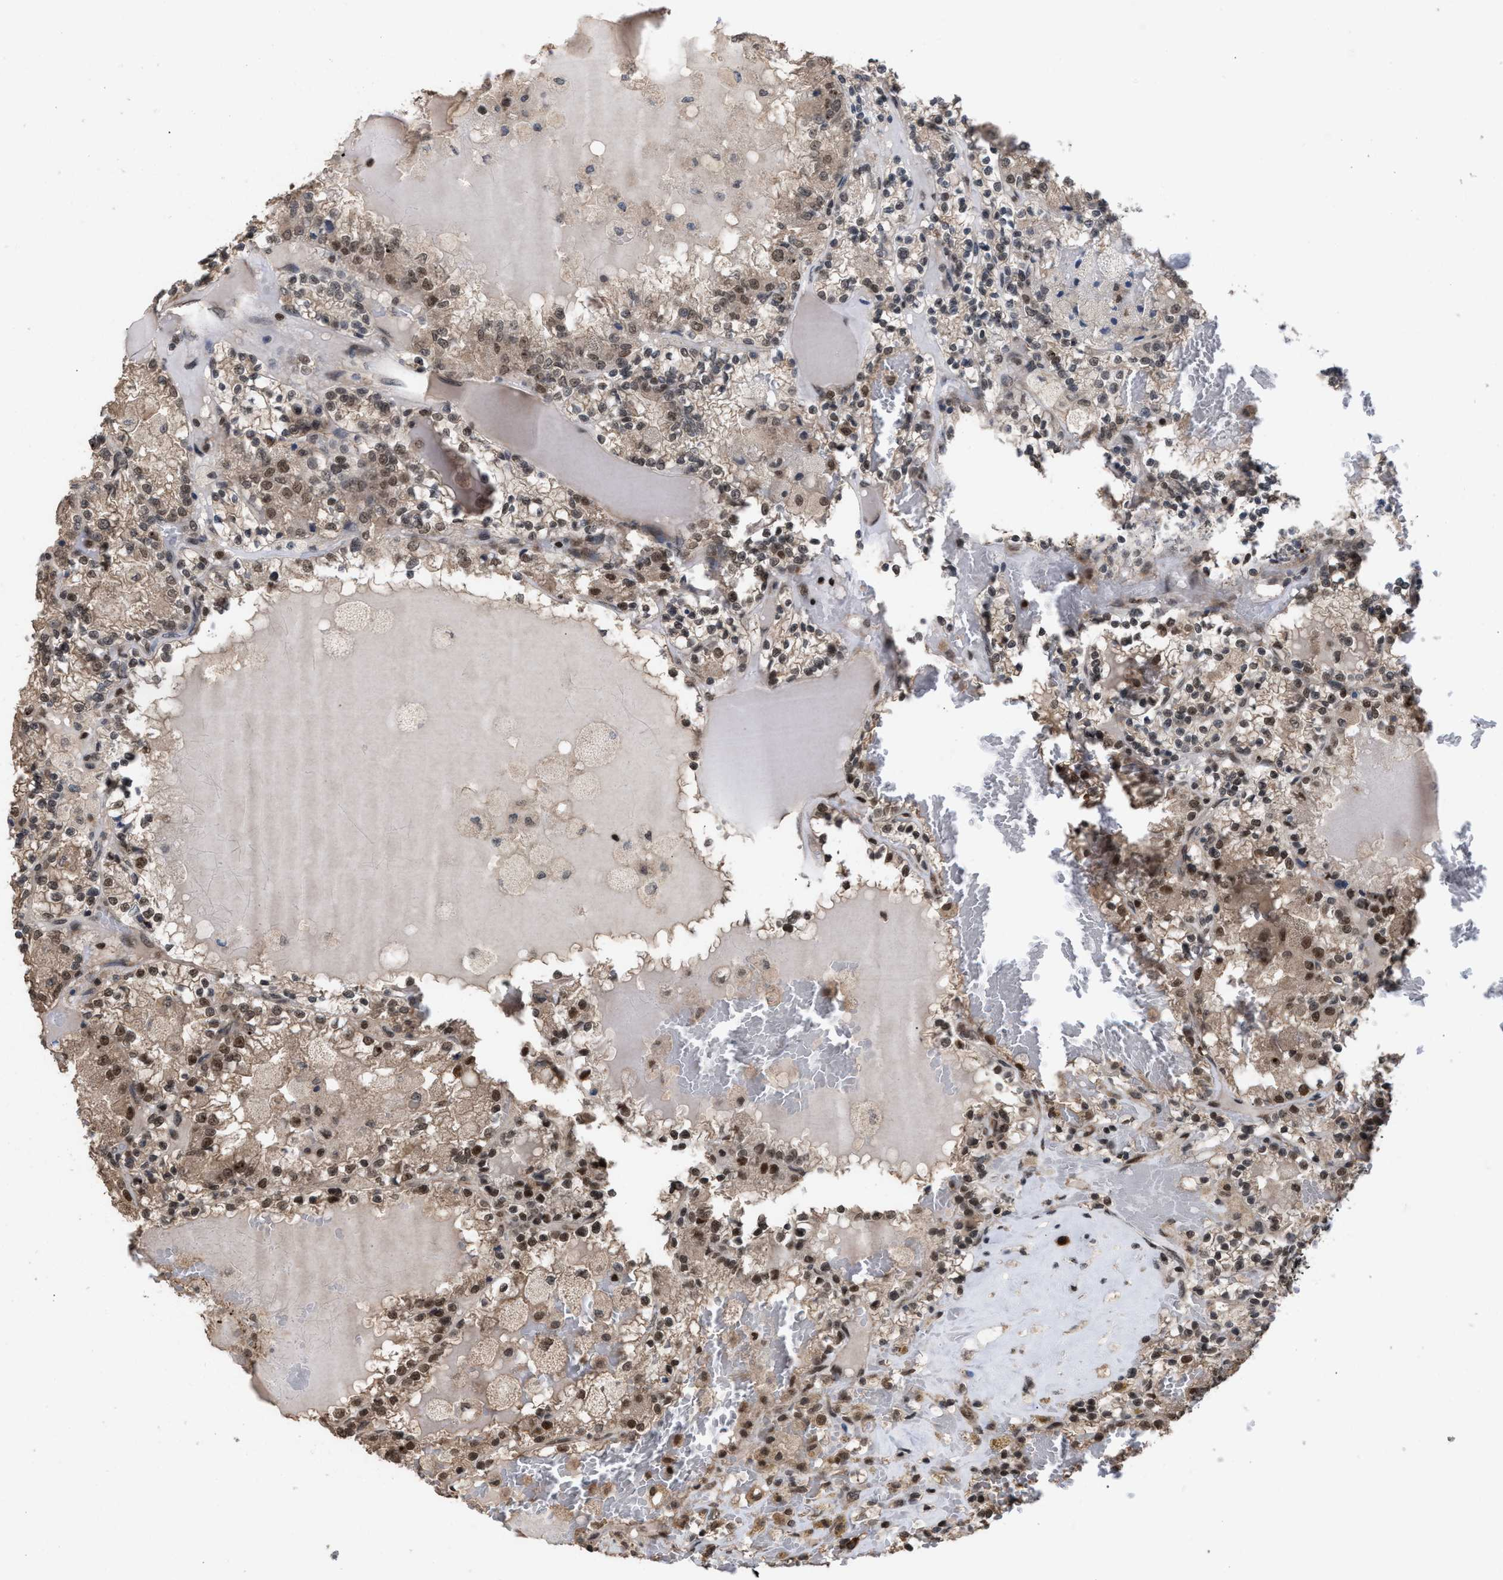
{"staining": {"intensity": "moderate", "quantity": ">75%", "location": "nuclear"}, "tissue": "renal cancer", "cell_type": "Tumor cells", "image_type": "cancer", "snomed": [{"axis": "morphology", "description": "Adenocarcinoma, NOS"}, {"axis": "topography", "description": "Kidney"}], "caption": "Protein expression analysis of human renal cancer (adenocarcinoma) reveals moderate nuclear staining in about >75% of tumor cells. (brown staining indicates protein expression, while blue staining denotes nuclei).", "gene": "C9orf78", "patient": {"sex": "female", "age": 56}}